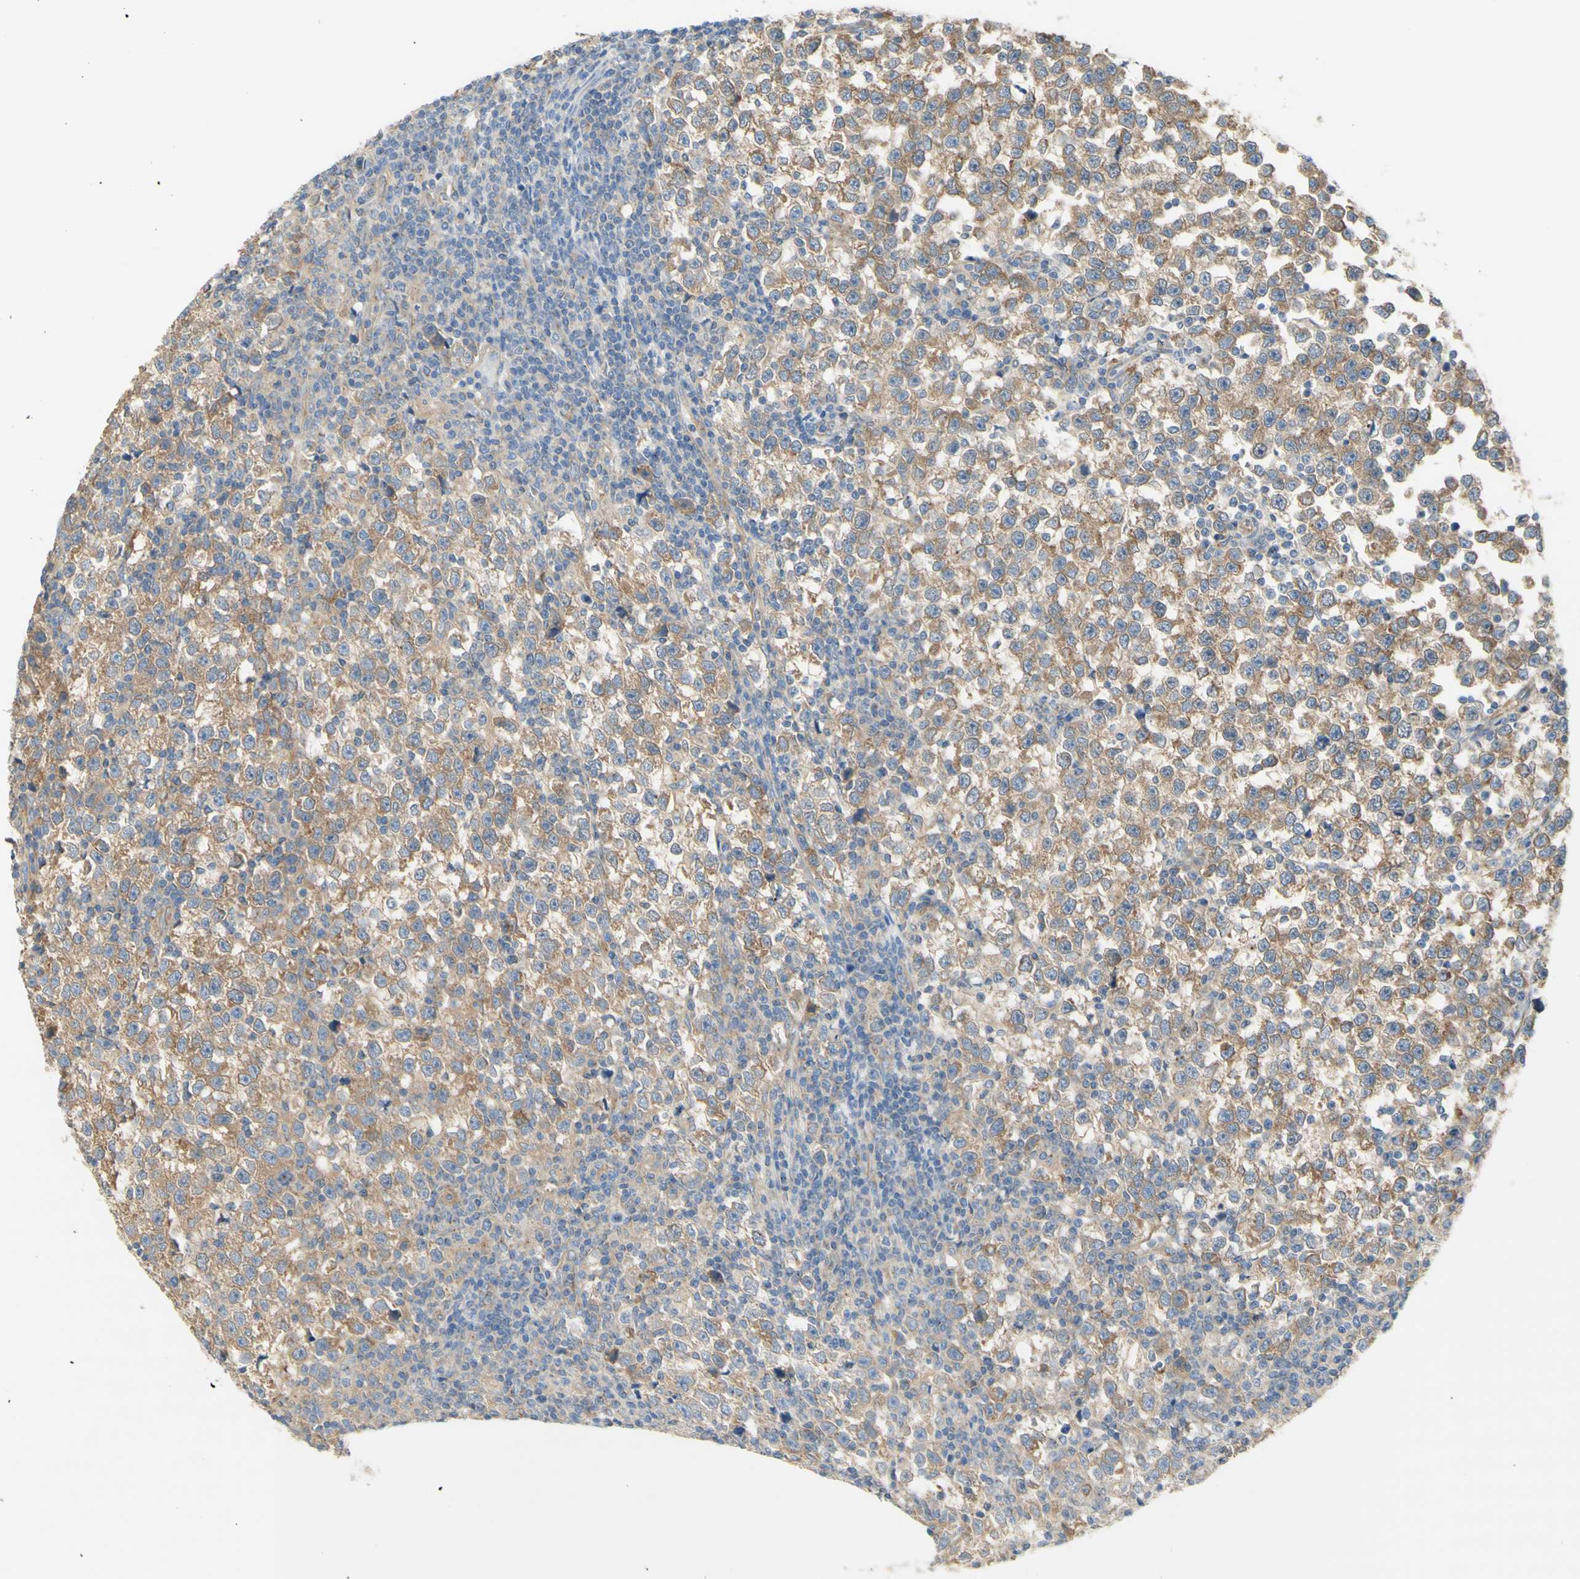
{"staining": {"intensity": "moderate", "quantity": ">75%", "location": "cytoplasmic/membranous"}, "tissue": "testis cancer", "cell_type": "Tumor cells", "image_type": "cancer", "snomed": [{"axis": "morphology", "description": "Seminoma, NOS"}, {"axis": "topography", "description": "Testis"}], "caption": "There is medium levels of moderate cytoplasmic/membranous staining in tumor cells of seminoma (testis), as demonstrated by immunohistochemical staining (brown color).", "gene": "DYNC1H1", "patient": {"sex": "male", "age": 43}}